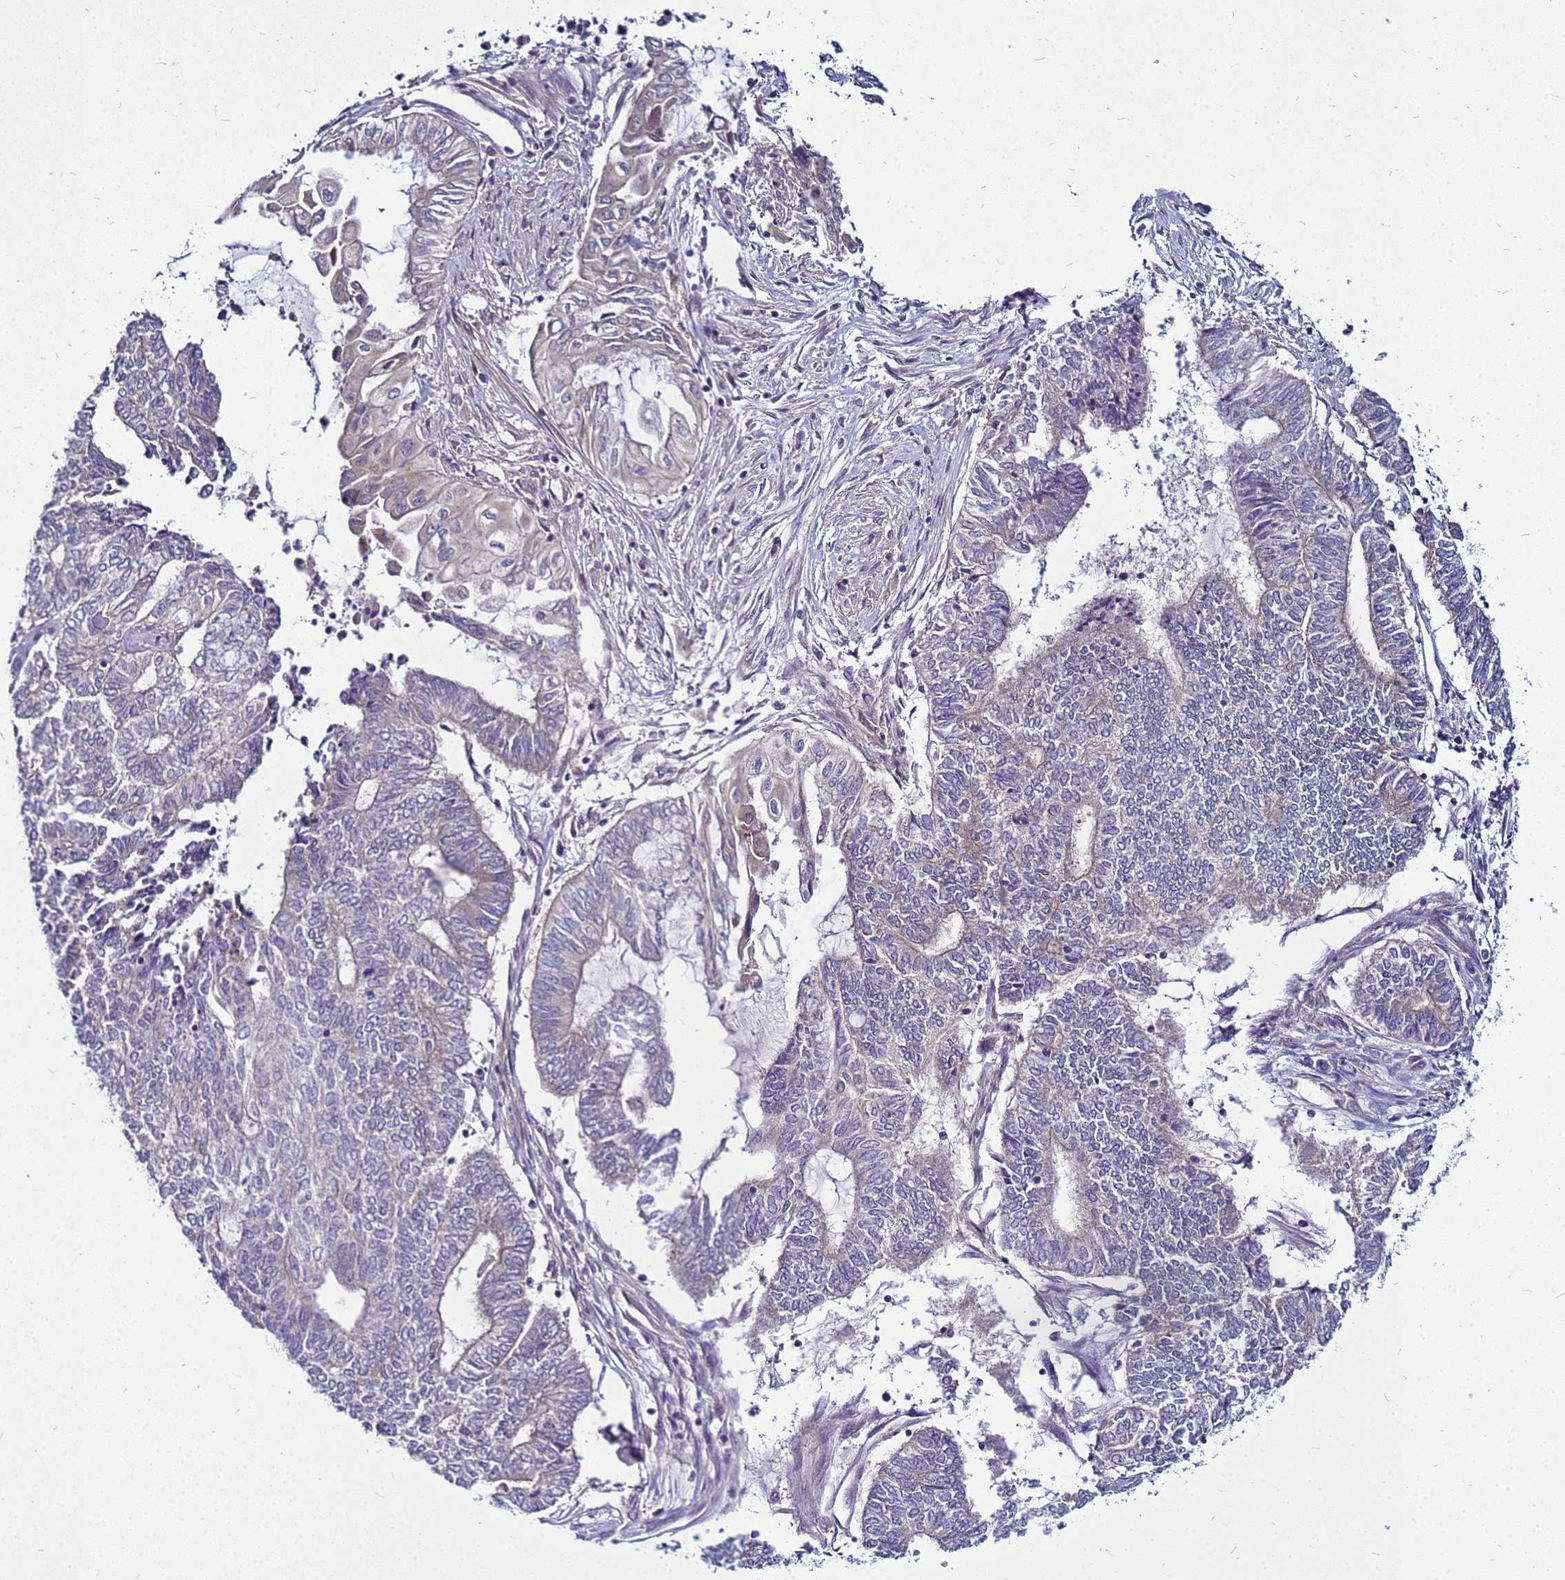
{"staining": {"intensity": "negative", "quantity": "none", "location": "none"}, "tissue": "endometrial cancer", "cell_type": "Tumor cells", "image_type": "cancer", "snomed": [{"axis": "morphology", "description": "Adenocarcinoma, NOS"}, {"axis": "topography", "description": "Uterus"}, {"axis": "topography", "description": "Endometrium"}], "caption": "Protein analysis of adenocarcinoma (endometrial) reveals no significant positivity in tumor cells.", "gene": "SAT1", "patient": {"sex": "female", "age": 70}}